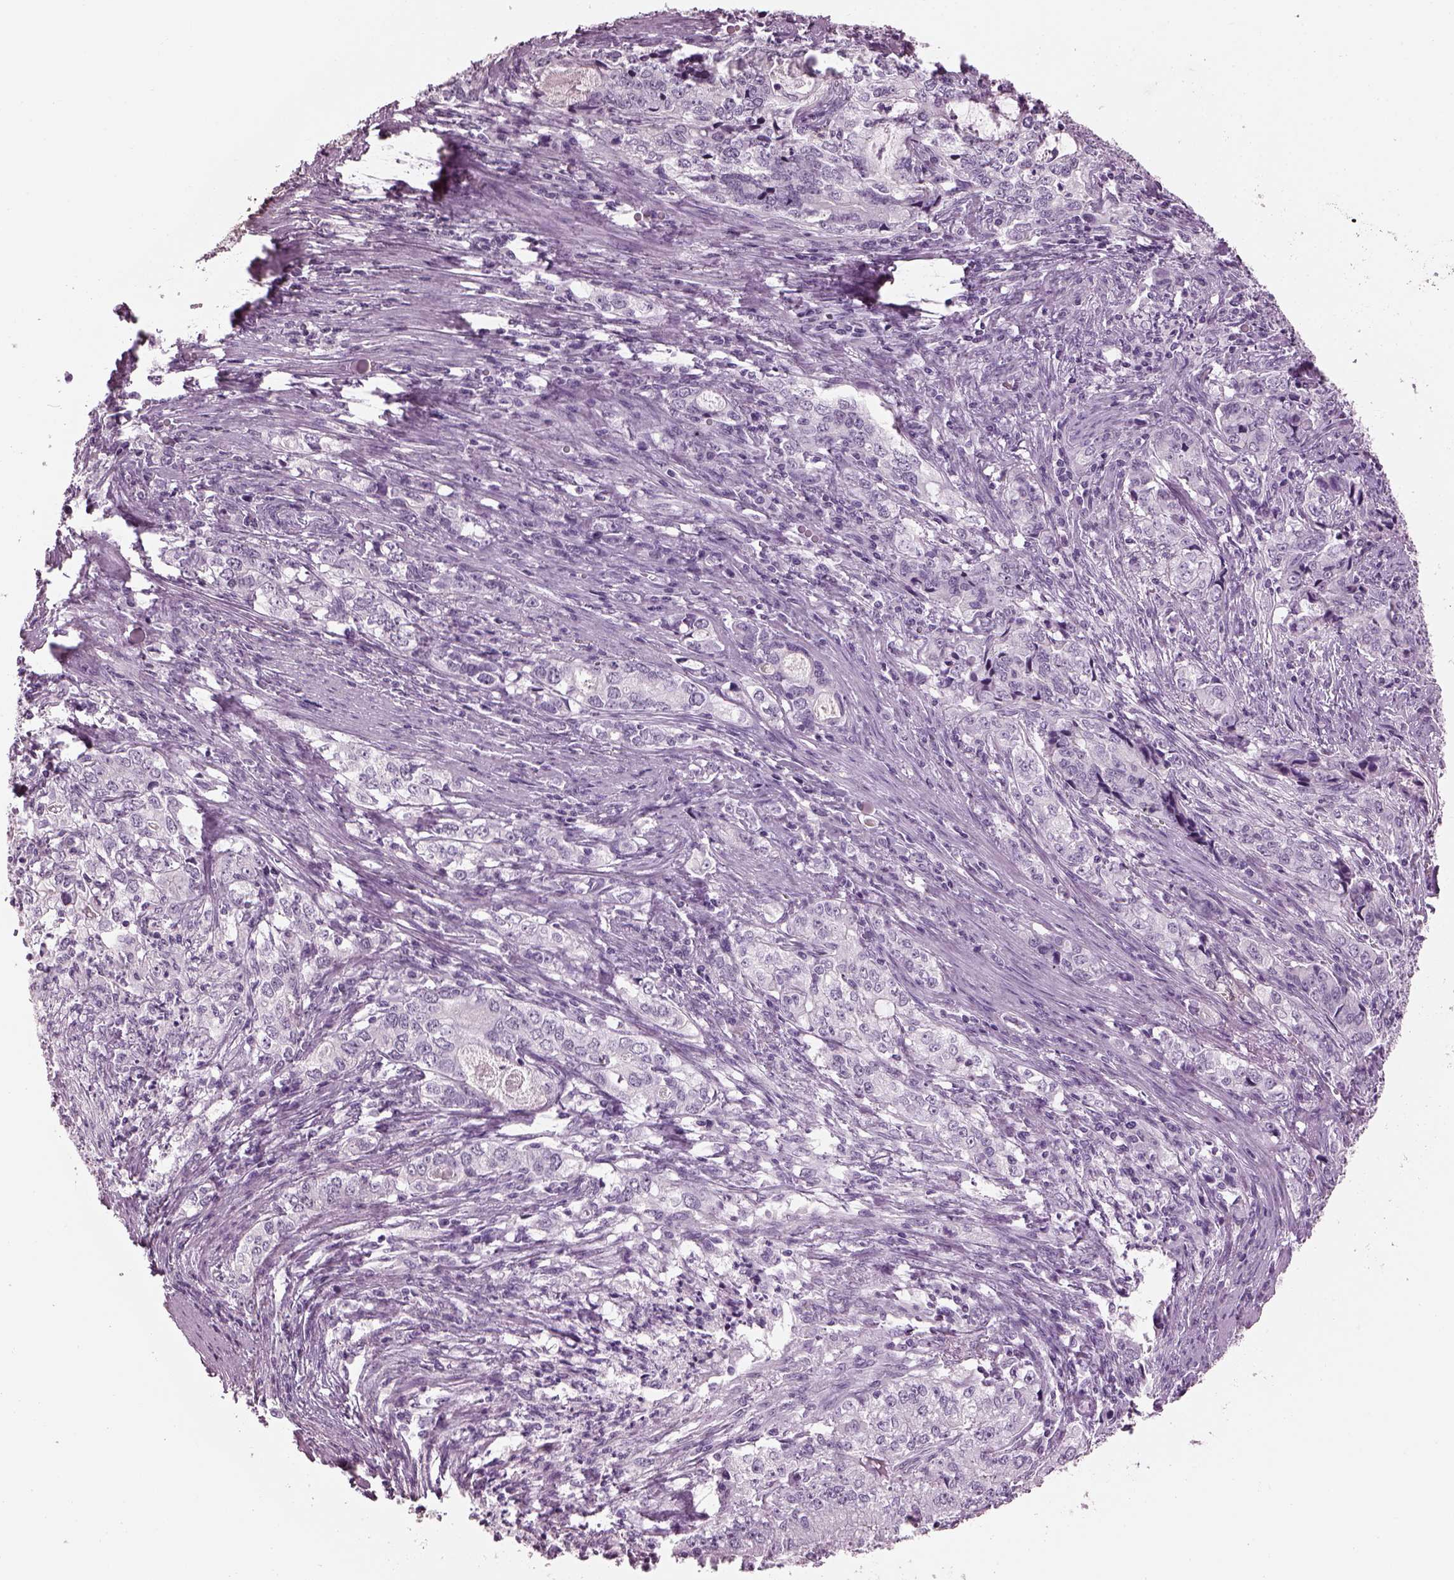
{"staining": {"intensity": "negative", "quantity": "none", "location": "none"}, "tissue": "stomach cancer", "cell_type": "Tumor cells", "image_type": "cancer", "snomed": [{"axis": "morphology", "description": "Adenocarcinoma, NOS"}, {"axis": "topography", "description": "Stomach, lower"}], "caption": "Tumor cells show no significant protein staining in stomach adenocarcinoma.", "gene": "ADGRG2", "patient": {"sex": "female", "age": 72}}